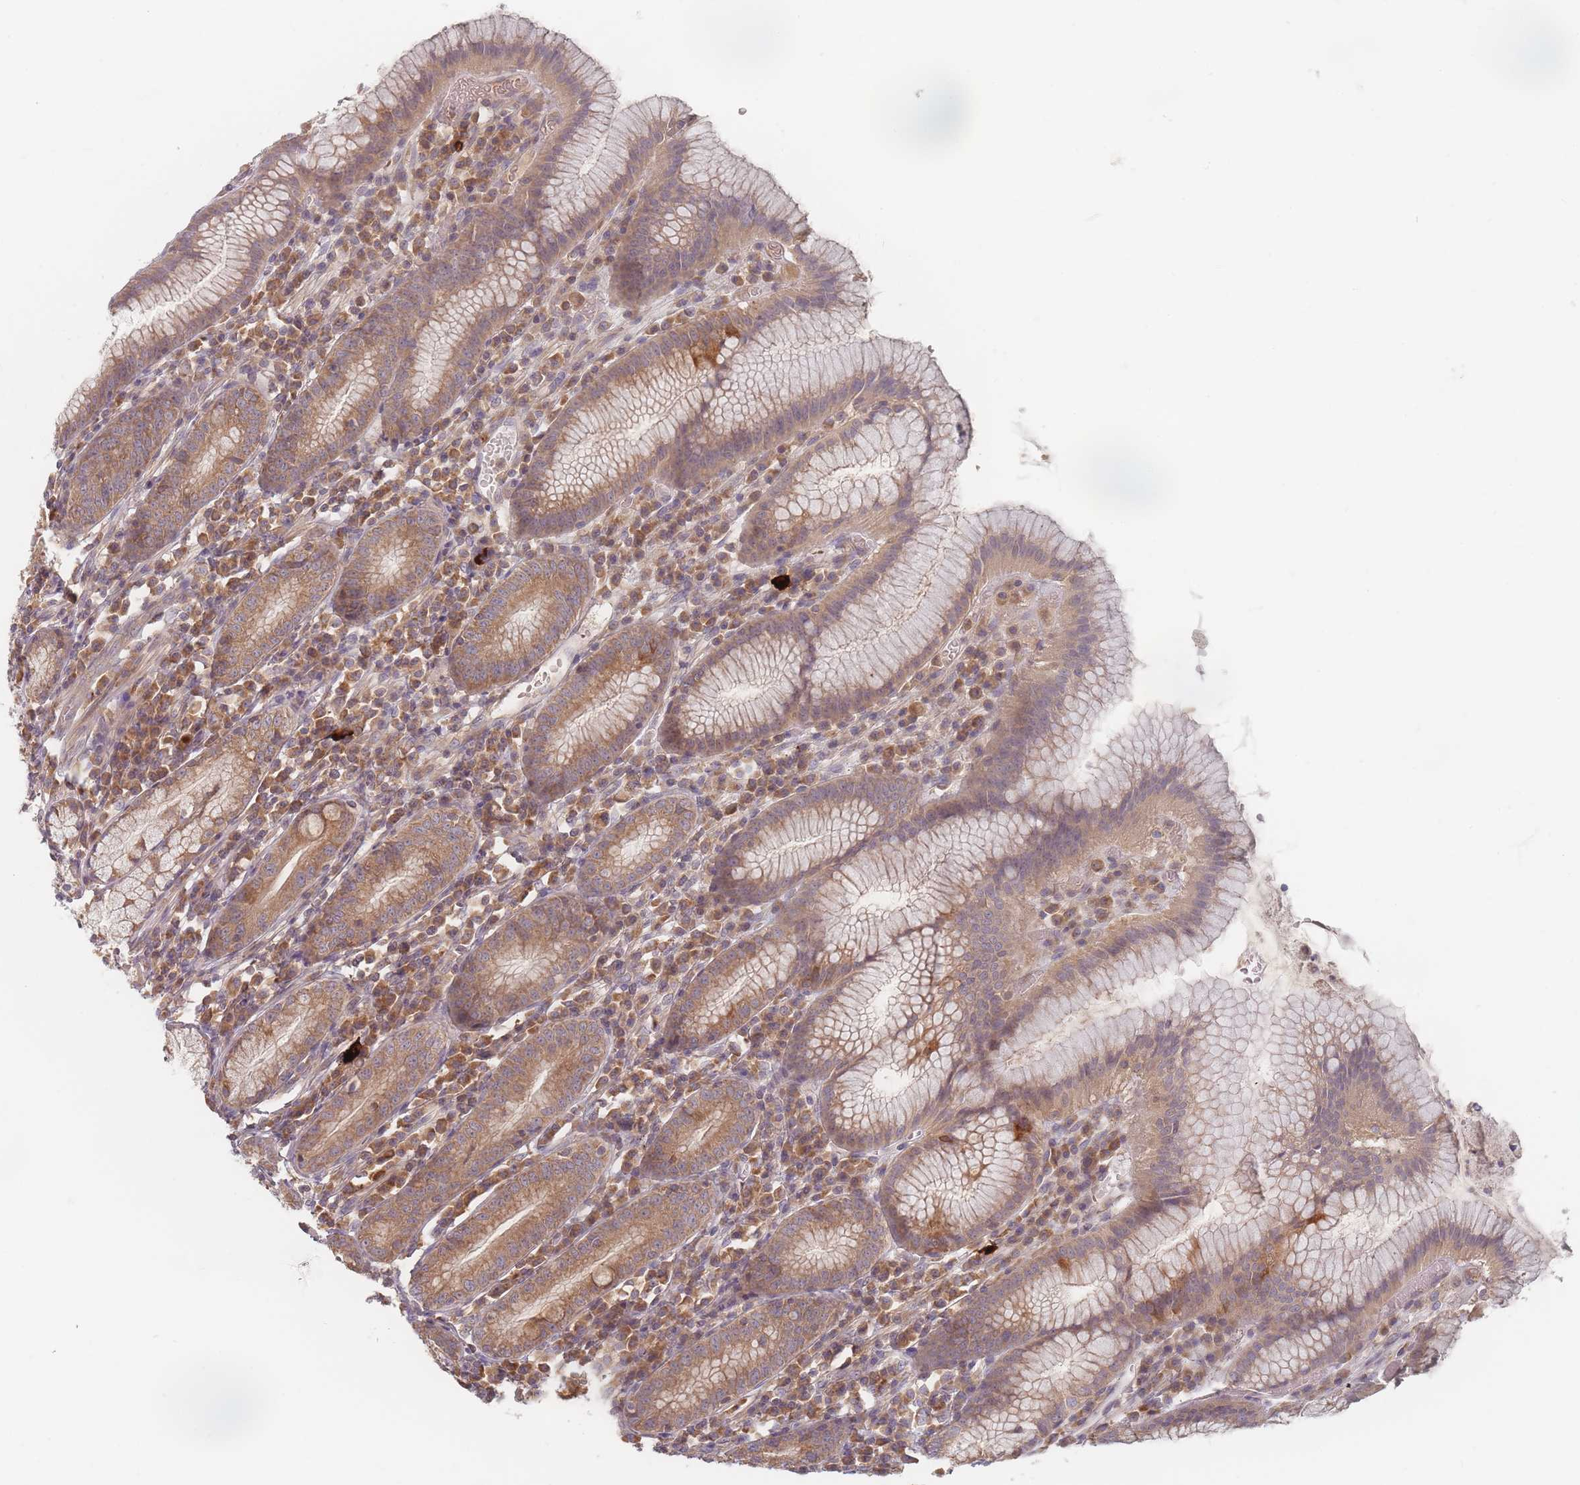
{"staining": {"intensity": "moderate", "quantity": ">75%", "location": "cytoplasmic/membranous"}, "tissue": "stomach", "cell_type": "Glandular cells", "image_type": "normal", "snomed": [{"axis": "morphology", "description": "Normal tissue, NOS"}, {"axis": "topography", "description": "Stomach"}], "caption": "An immunohistochemistry micrograph of unremarkable tissue is shown. Protein staining in brown labels moderate cytoplasmic/membranous positivity in stomach within glandular cells. (DAB IHC with brightfield microscopy, high magnification).", "gene": "SLC35F3", "patient": {"sex": "male", "age": 55}}